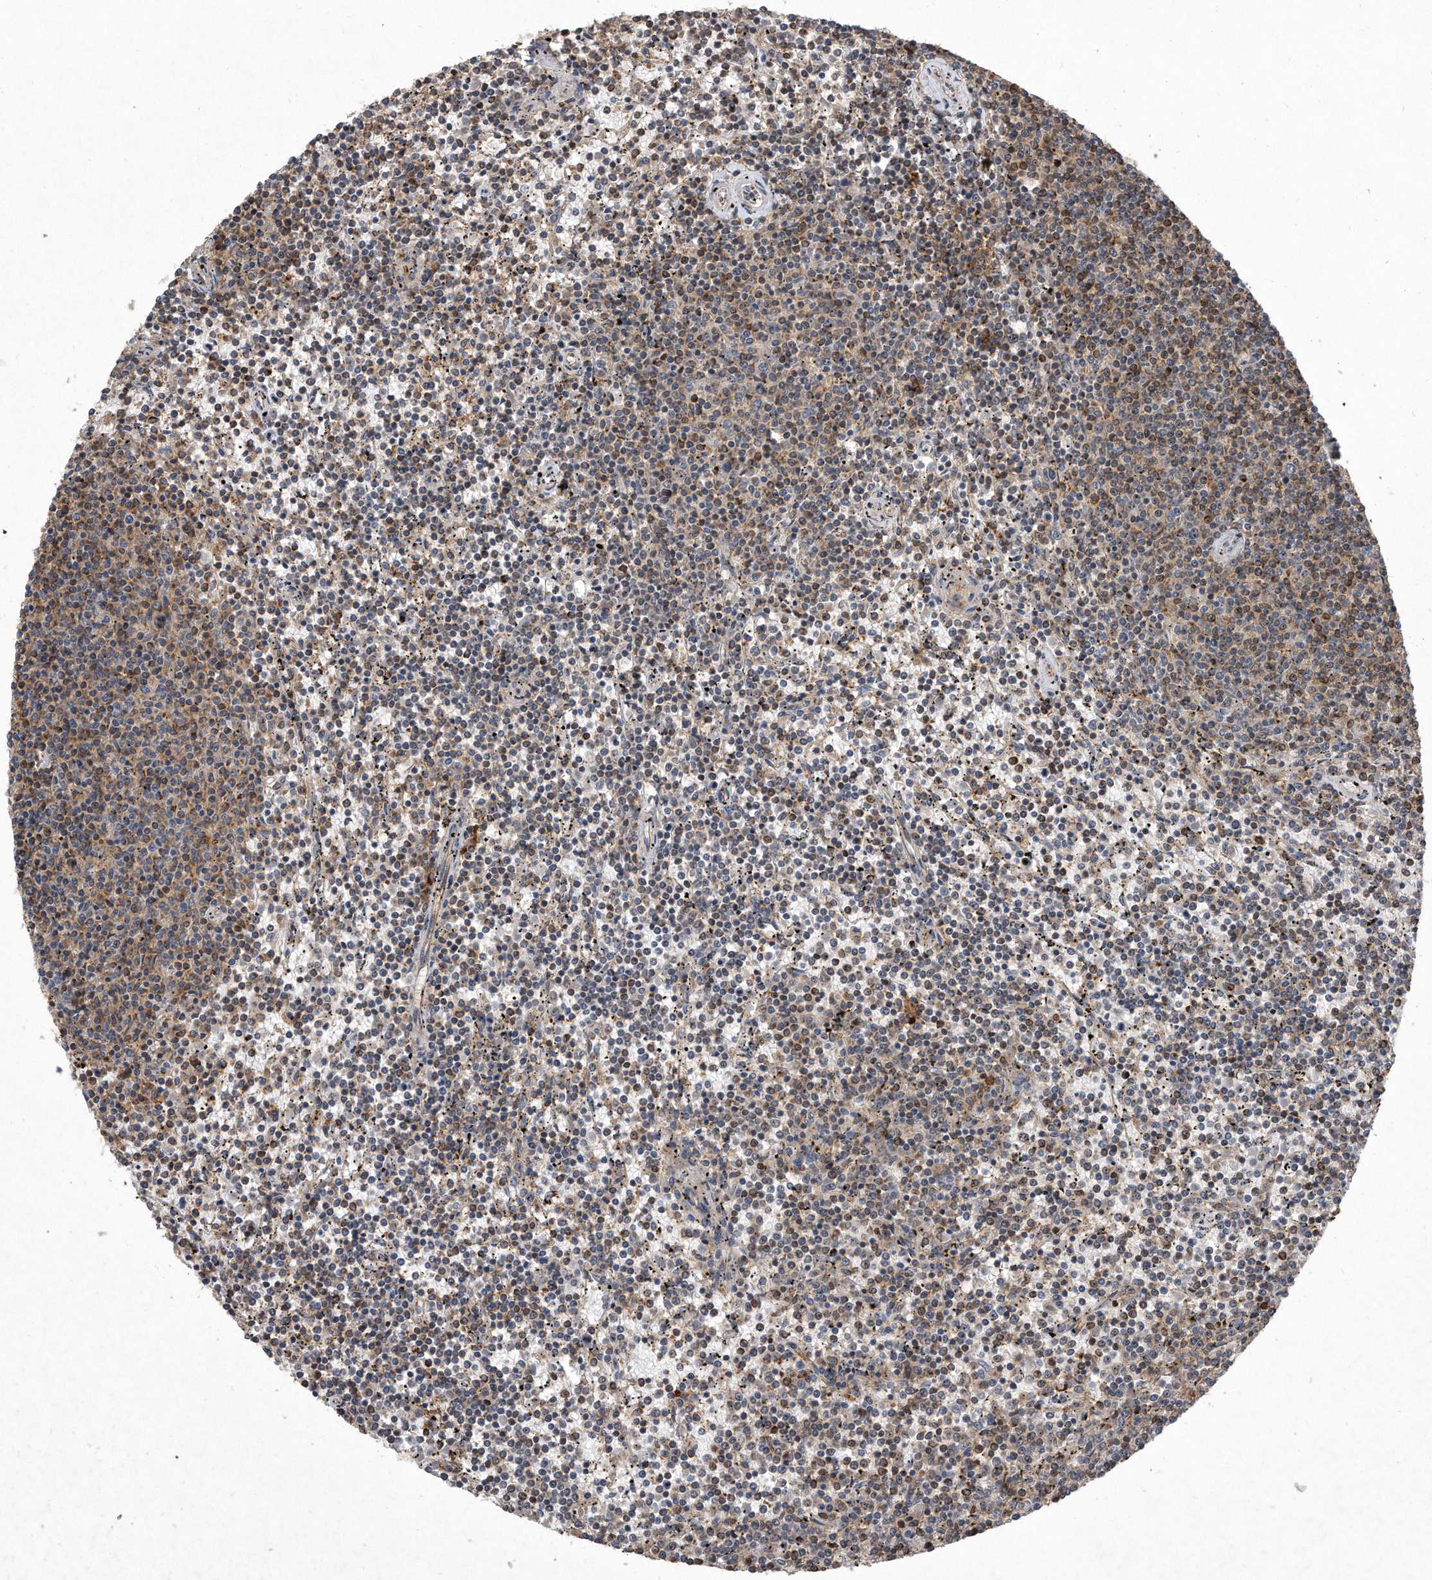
{"staining": {"intensity": "weak", "quantity": "25%-75%", "location": "cytoplasmic/membranous"}, "tissue": "lymphoma", "cell_type": "Tumor cells", "image_type": "cancer", "snomed": [{"axis": "morphology", "description": "Malignant lymphoma, non-Hodgkin's type, Low grade"}, {"axis": "topography", "description": "Spleen"}], "caption": "Weak cytoplasmic/membranous protein staining is appreciated in about 25%-75% of tumor cells in lymphoma. (DAB IHC with brightfield microscopy, high magnification).", "gene": "PGBD2", "patient": {"sex": "female", "age": 50}}